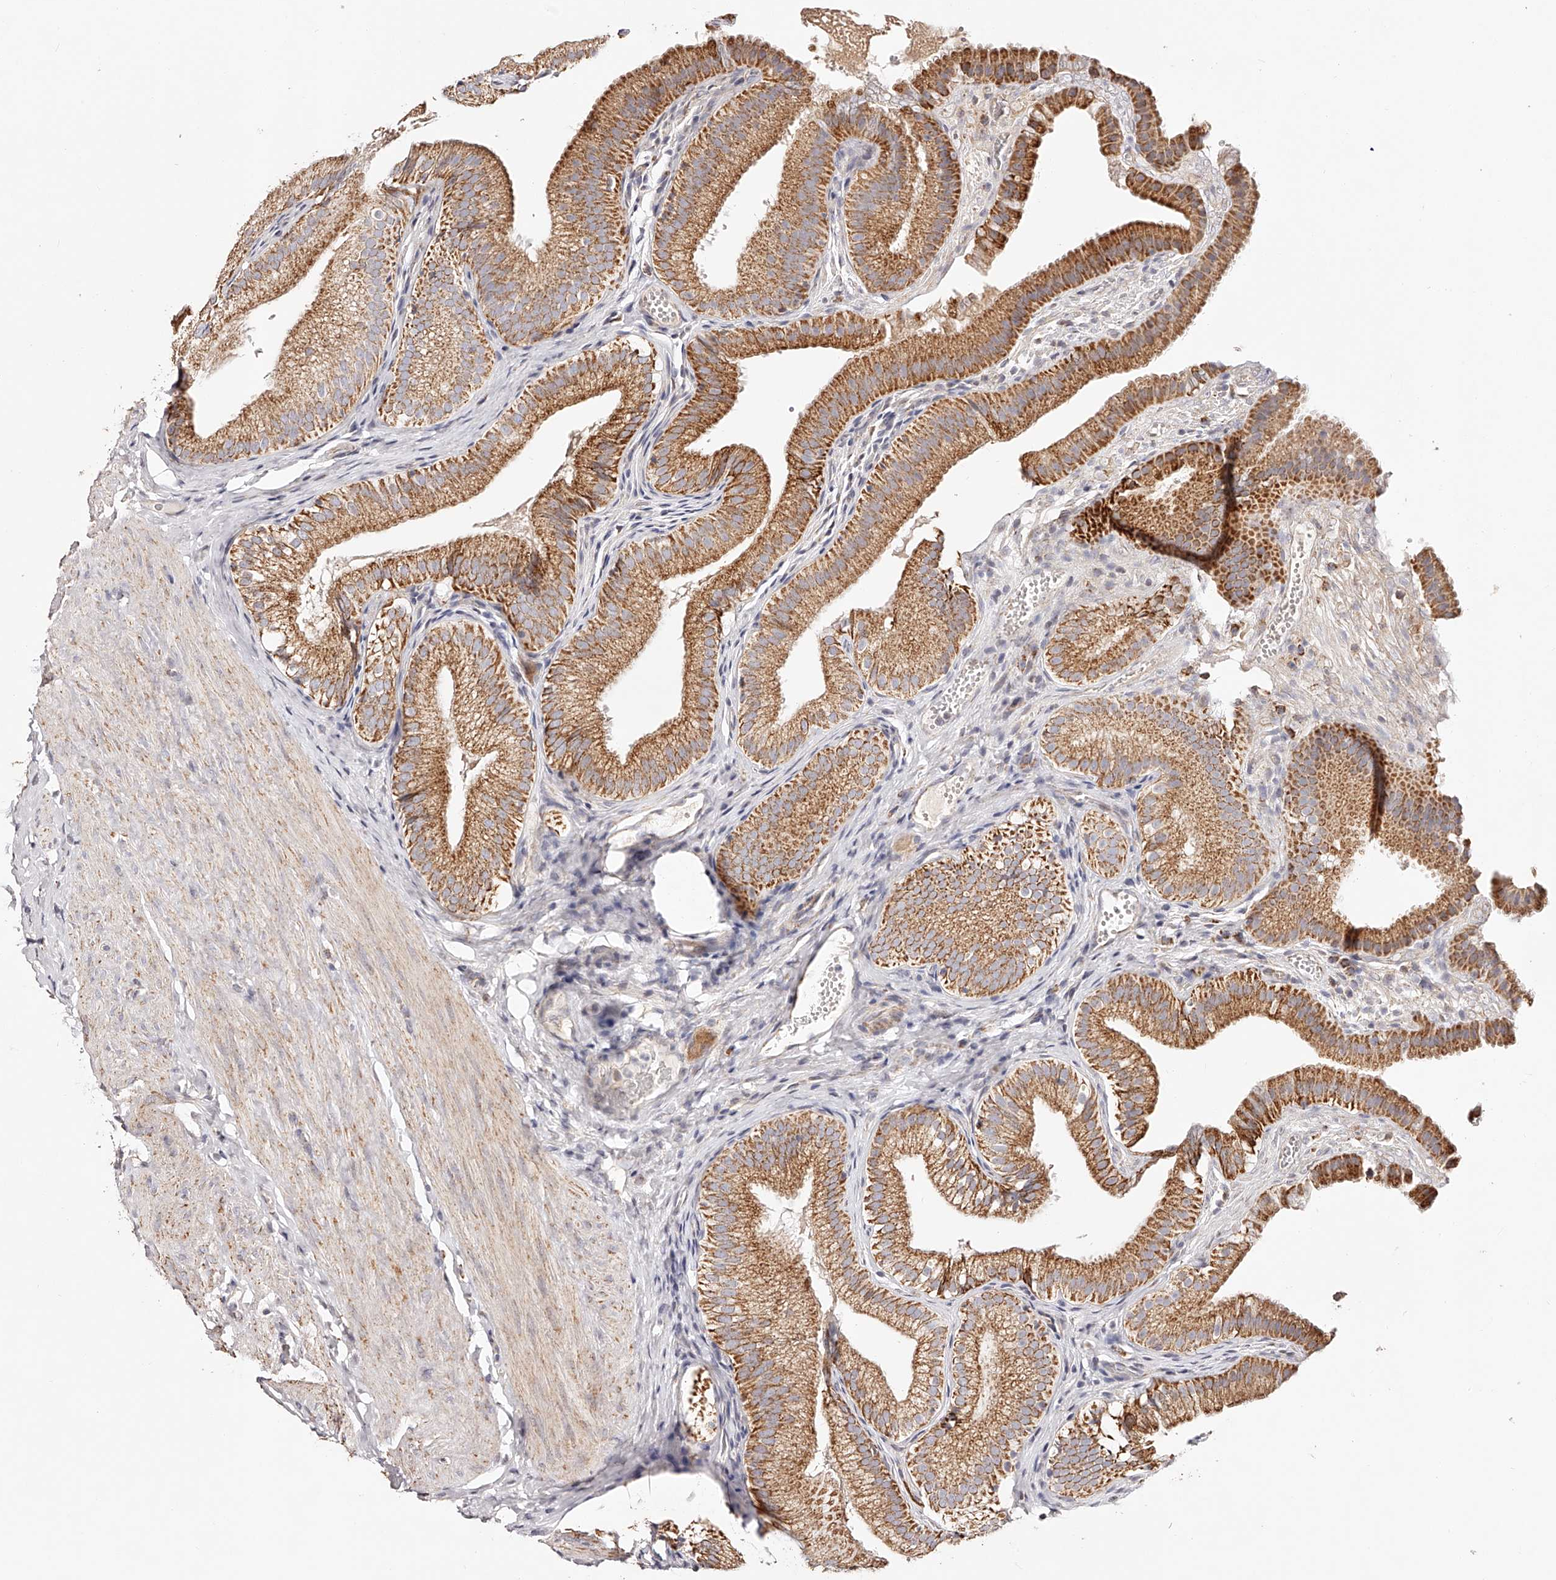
{"staining": {"intensity": "strong", "quantity": ">75%", "location": "cytoplasmic/membranous"}, "tissue": "gallbladder", "cell_type": "Glandular cells", "image_type": "normal", "snomed": [{"axis": "morphology", "description": "Normal tissue, NOS"}, {"axis": "topography", "description": "Gallbladder"}], "caption": "Human gallbladder stained for a protein (brown) shows strong cytoplasmic/membranous positive staining in approximately >75% of glandular cells.", "gene": "NDUFV3", "patient": {"sex": "female", "age": 30}}